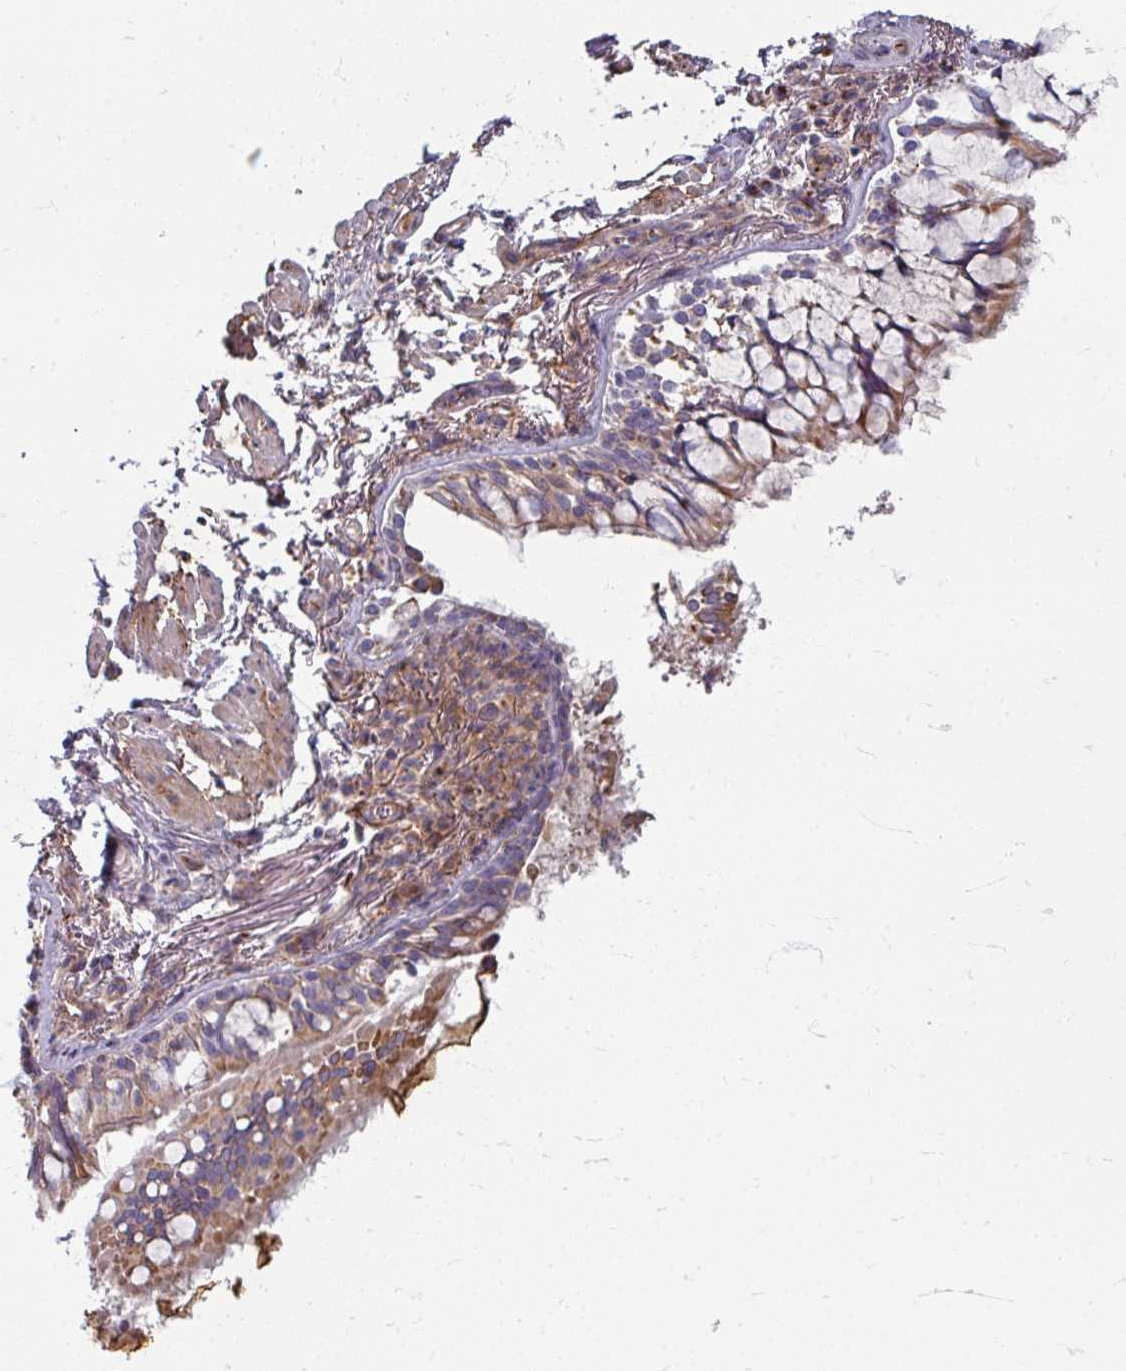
{"staining": {"intensity": "moderate", "quantity": "25%-75%", "location": "cytoplasmic/membranous"}, "tissue": "bronchus", "cell_type": "Respiratory epithelial cells", "image_type": "normal", "snomed": [{"axis": "morphology", "description": "Normal tissue, NOS"}, {"axis": "topography", "description": "Bronchus"}], "caption": "Immunohistochemistry (IHC) (DAB (3,3'-diaminobenzidine)) staining of unremarkable bronchus exhibits moderate cytoplasmic/membranous protein positivity in about 25%-75% of respiratory epithelial cells. (Brightfield microscopy of DAB IHC at high magnification).", "gene": "GABARAPL1", "patient": {"sex": "male", "age": 70}}